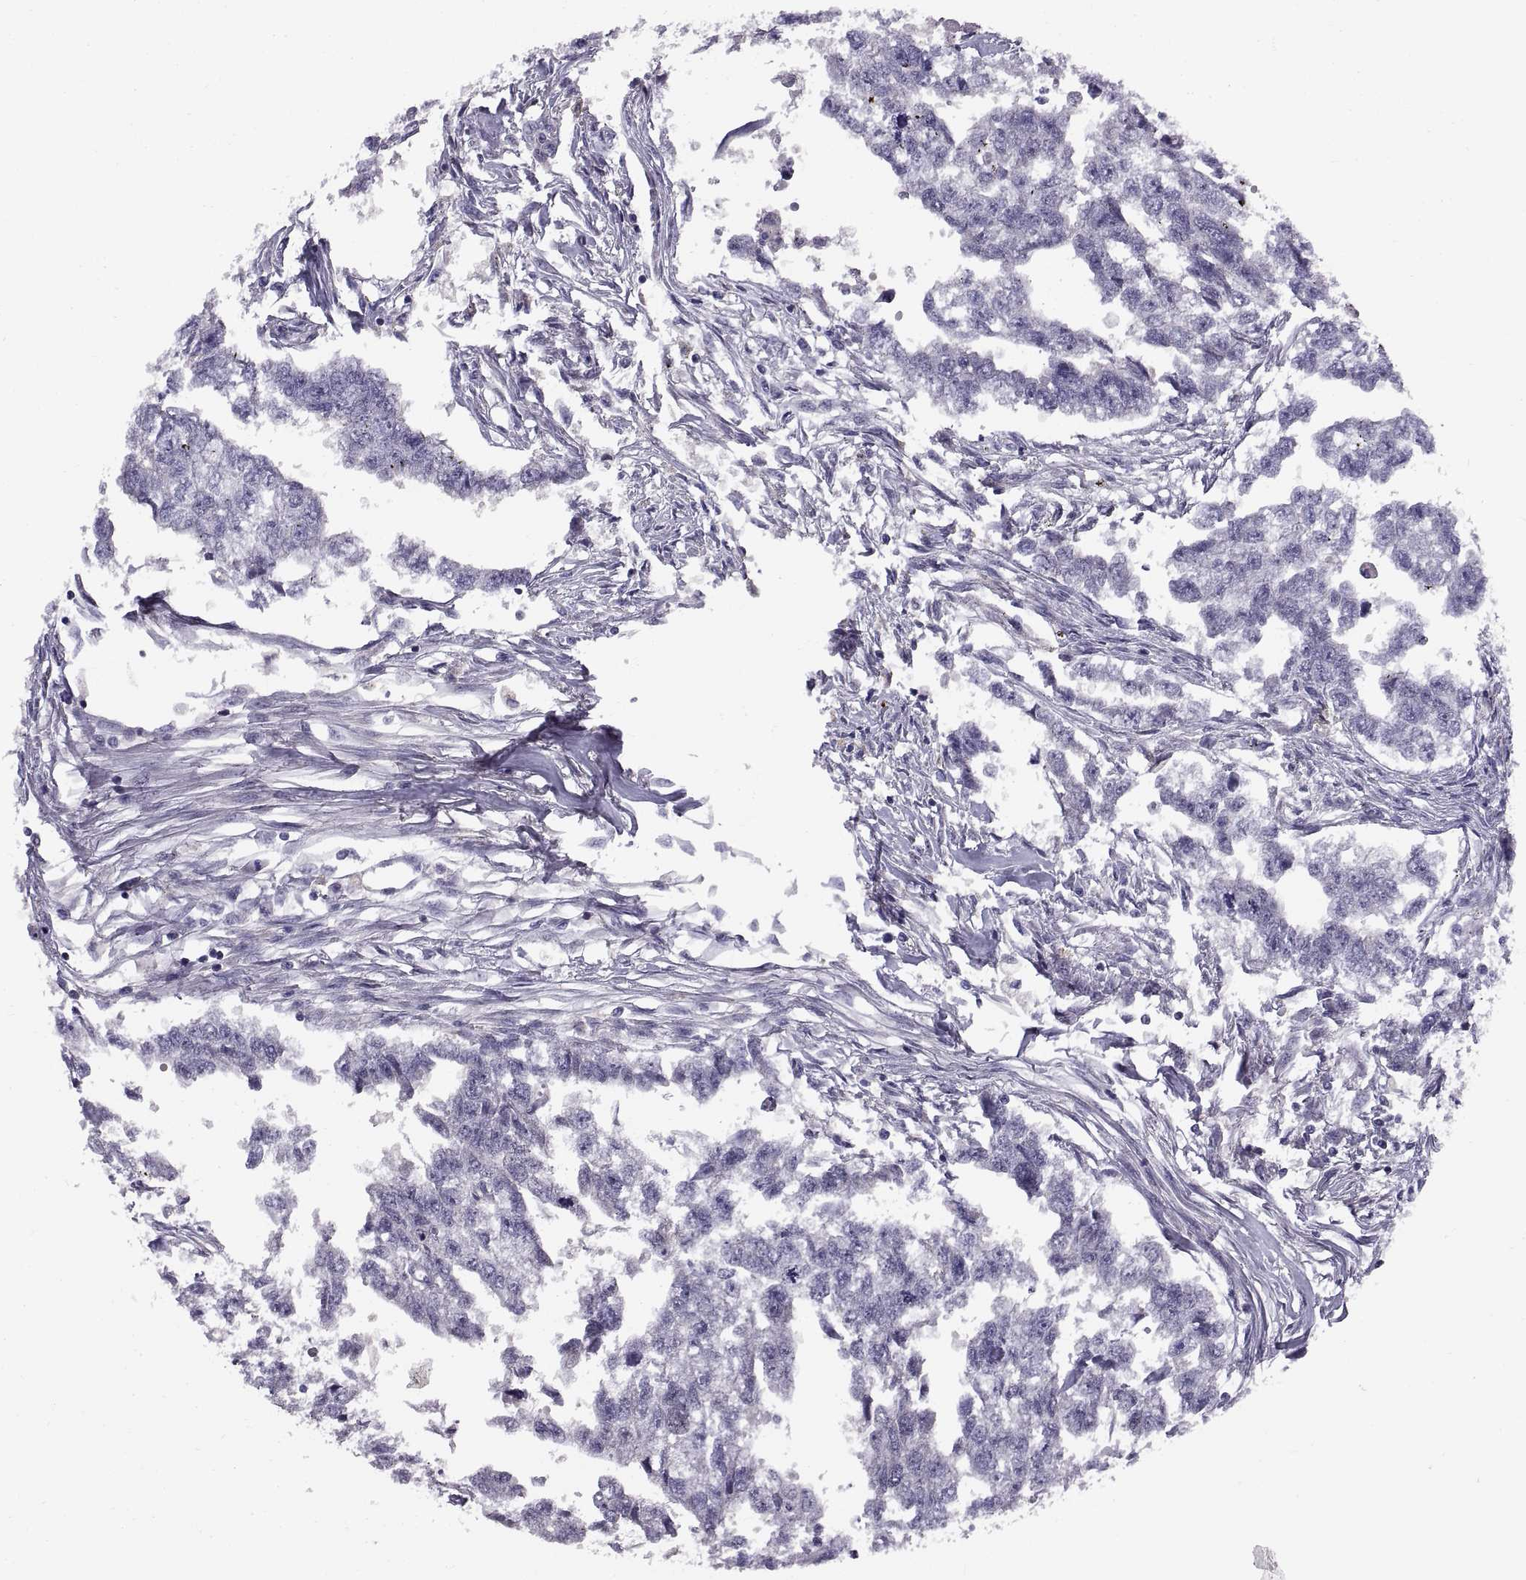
{"staining": {"intensity": "negative", "quantity": "none", "location": "none"}, "tissue": "testis cancer", "cell_type": "Tumor cells", "image_type": "cancer", "snomed": [{"axis": "morphology", "description": "Carcinoma, Embryonal, NOS"}, {"axis": "morphology", "description": "Teratoma, malignant, NOS"}, {"axis": "topography", "description": "Testis"}], "caption": "Immunohistochemical staining of human testis malignant teratoma displays no significant staining in tumor cells.", "gene": "ADAM32", "patient": {"sex": "male", "age": 44}}